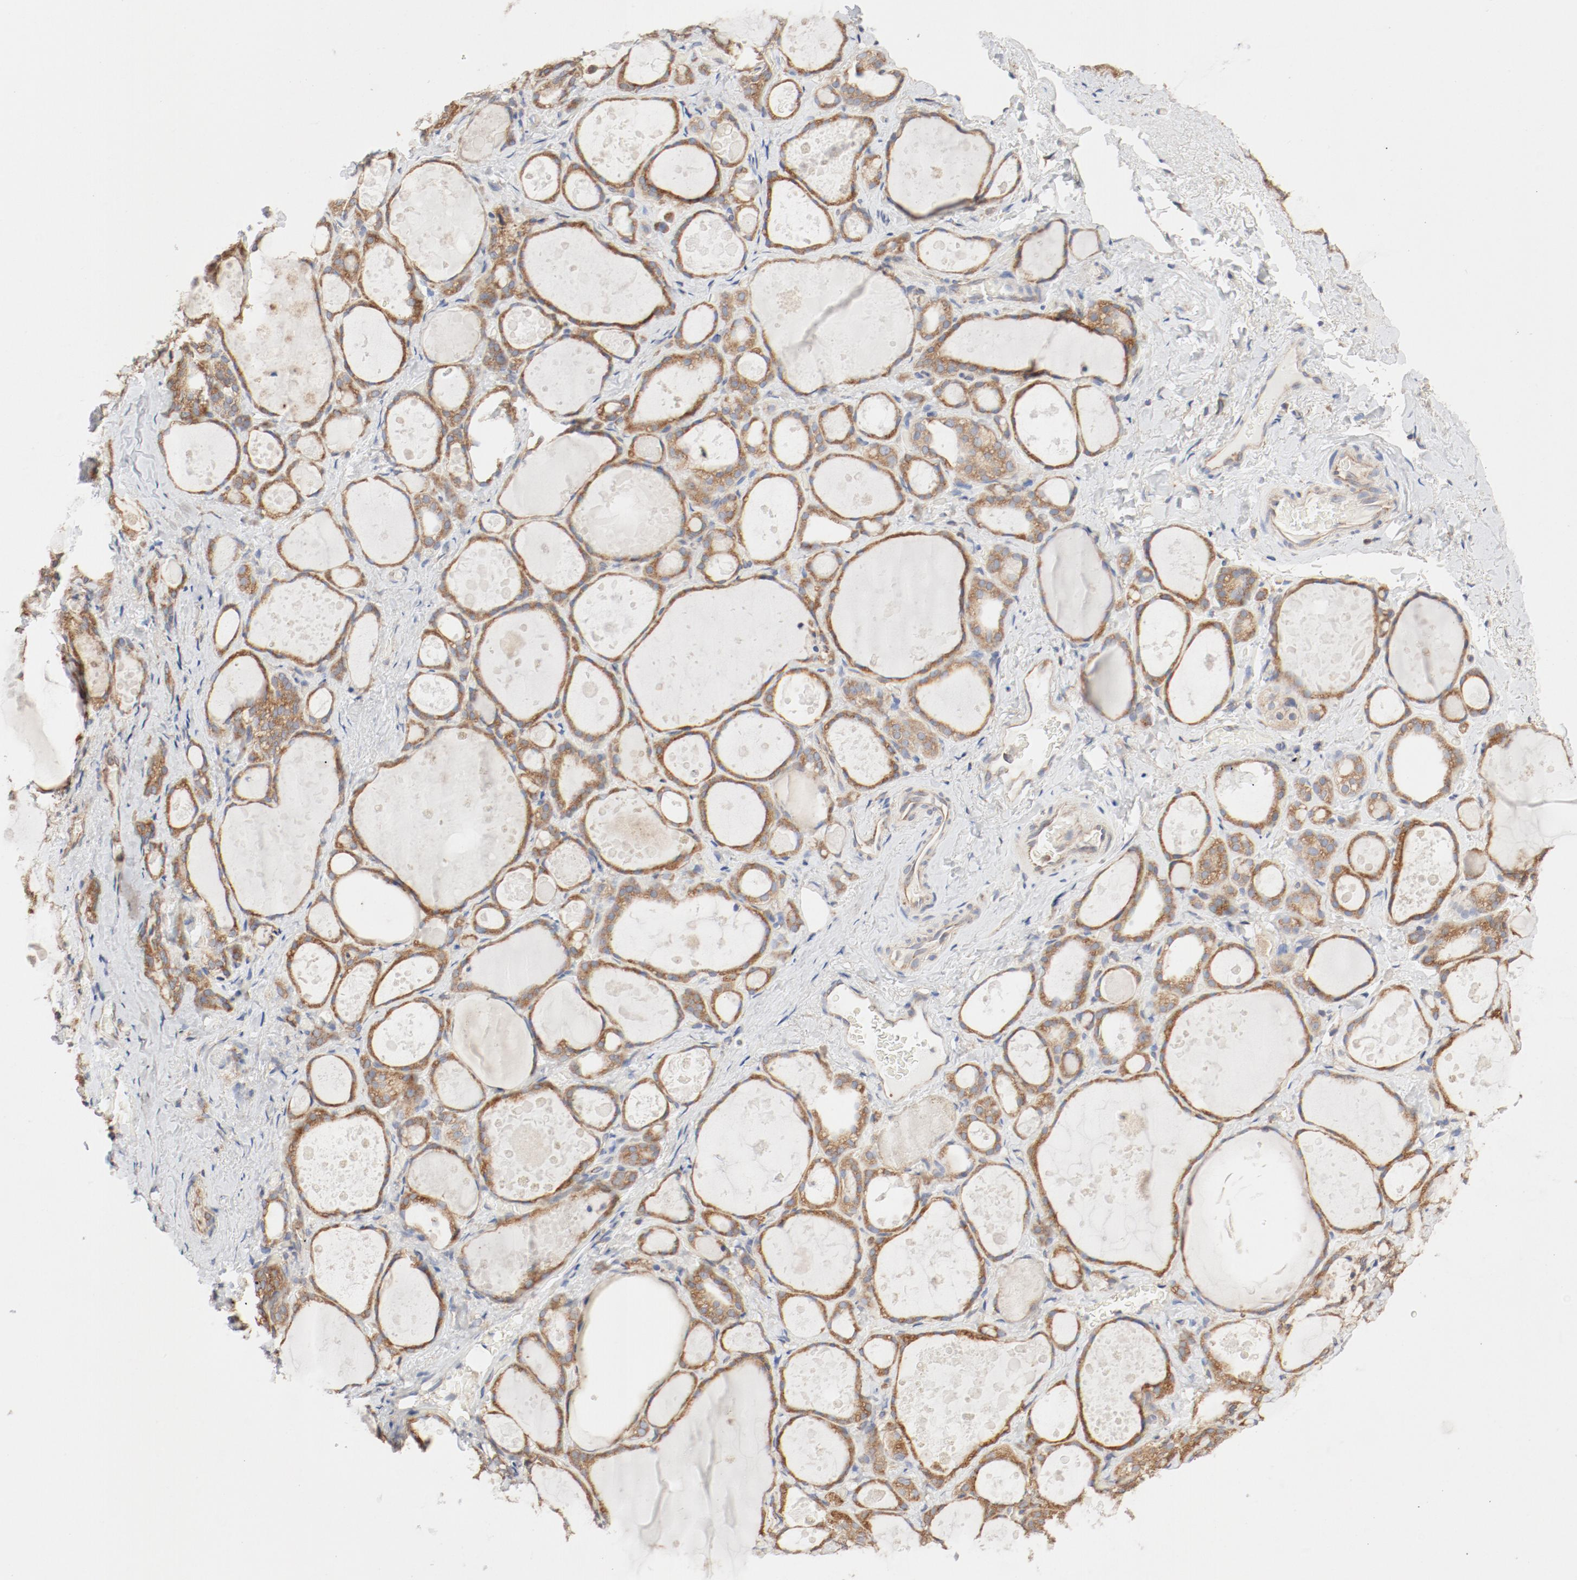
{"staining": {"intensity": "moderate", "quantity": ">75%", "location": "cytoplasmic/membranous"}, "tissue": "thyroid gland", "cell_type": "Glandular cells", "image_type": "normal", "snomed": [{"axis": "morphology", "description": "Normal tissue, NOS"}, {"axis": "topography", "description": "Thyroid gland"}], "caption": "The image shows staining of benign thyroid gland, revealing moderate cytoplasmic/membranous protein expression (brown color) within glandular cells.", "gene": "RPS6", "patient": {"sex": "female", "age": 75}}